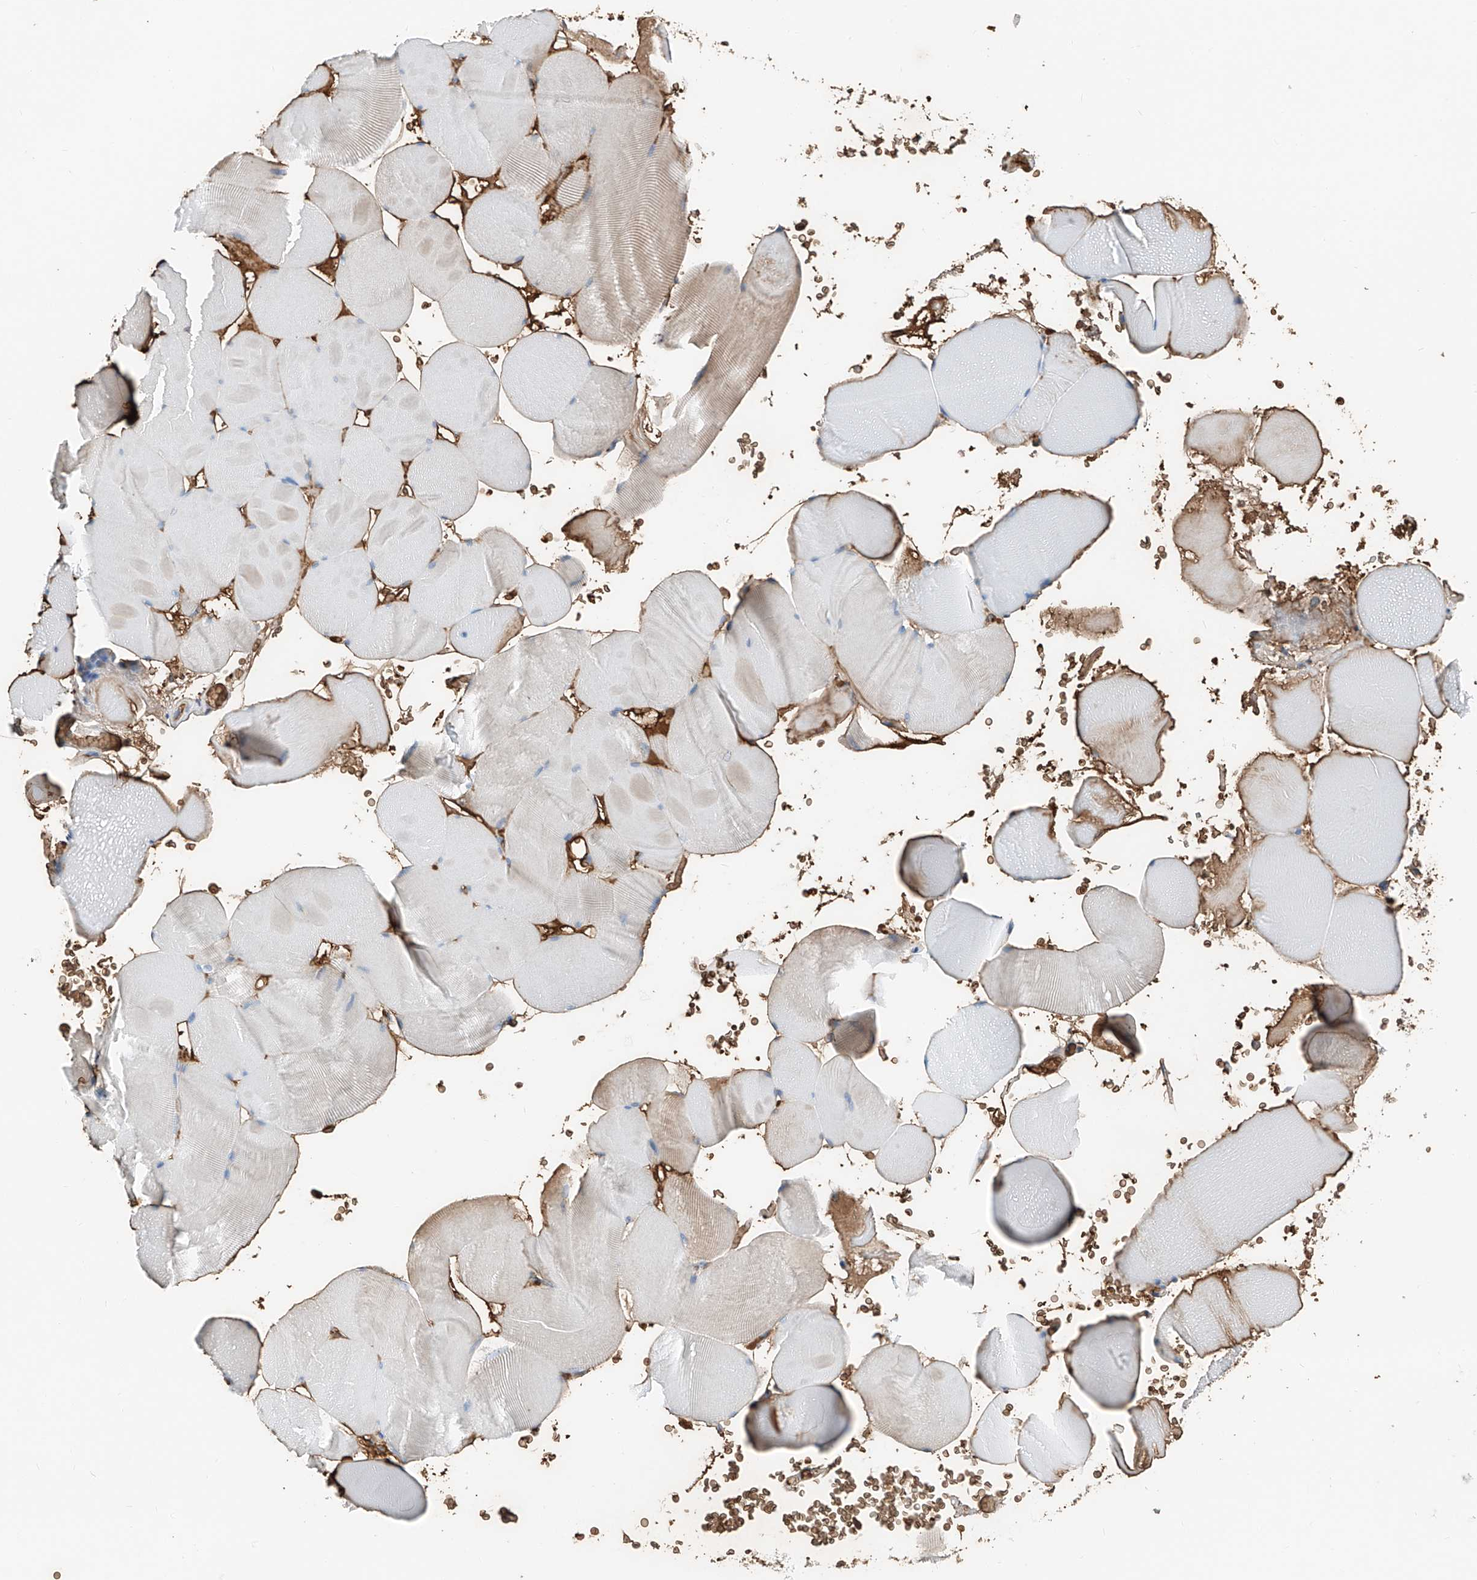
{"staining": {"intensity": "negative", "quantity": "none", "location": "none"}, "tissue": "skeletal muscle", "cell_type": "Myocytes", "image_type": "normal", "snomed": [{"axis": "morphology", "description": "Normal tissue, NOS"}, {"axis": "topography", "description": "Skeletal muscle"}], "caption": "This is an immunohistochemistry (IHC) histopathology image of benign human skeletal muscle. There is no positivity in myocytes.", "gene": "PRSS23", "patient": {"sex": "male", "age": 62}}